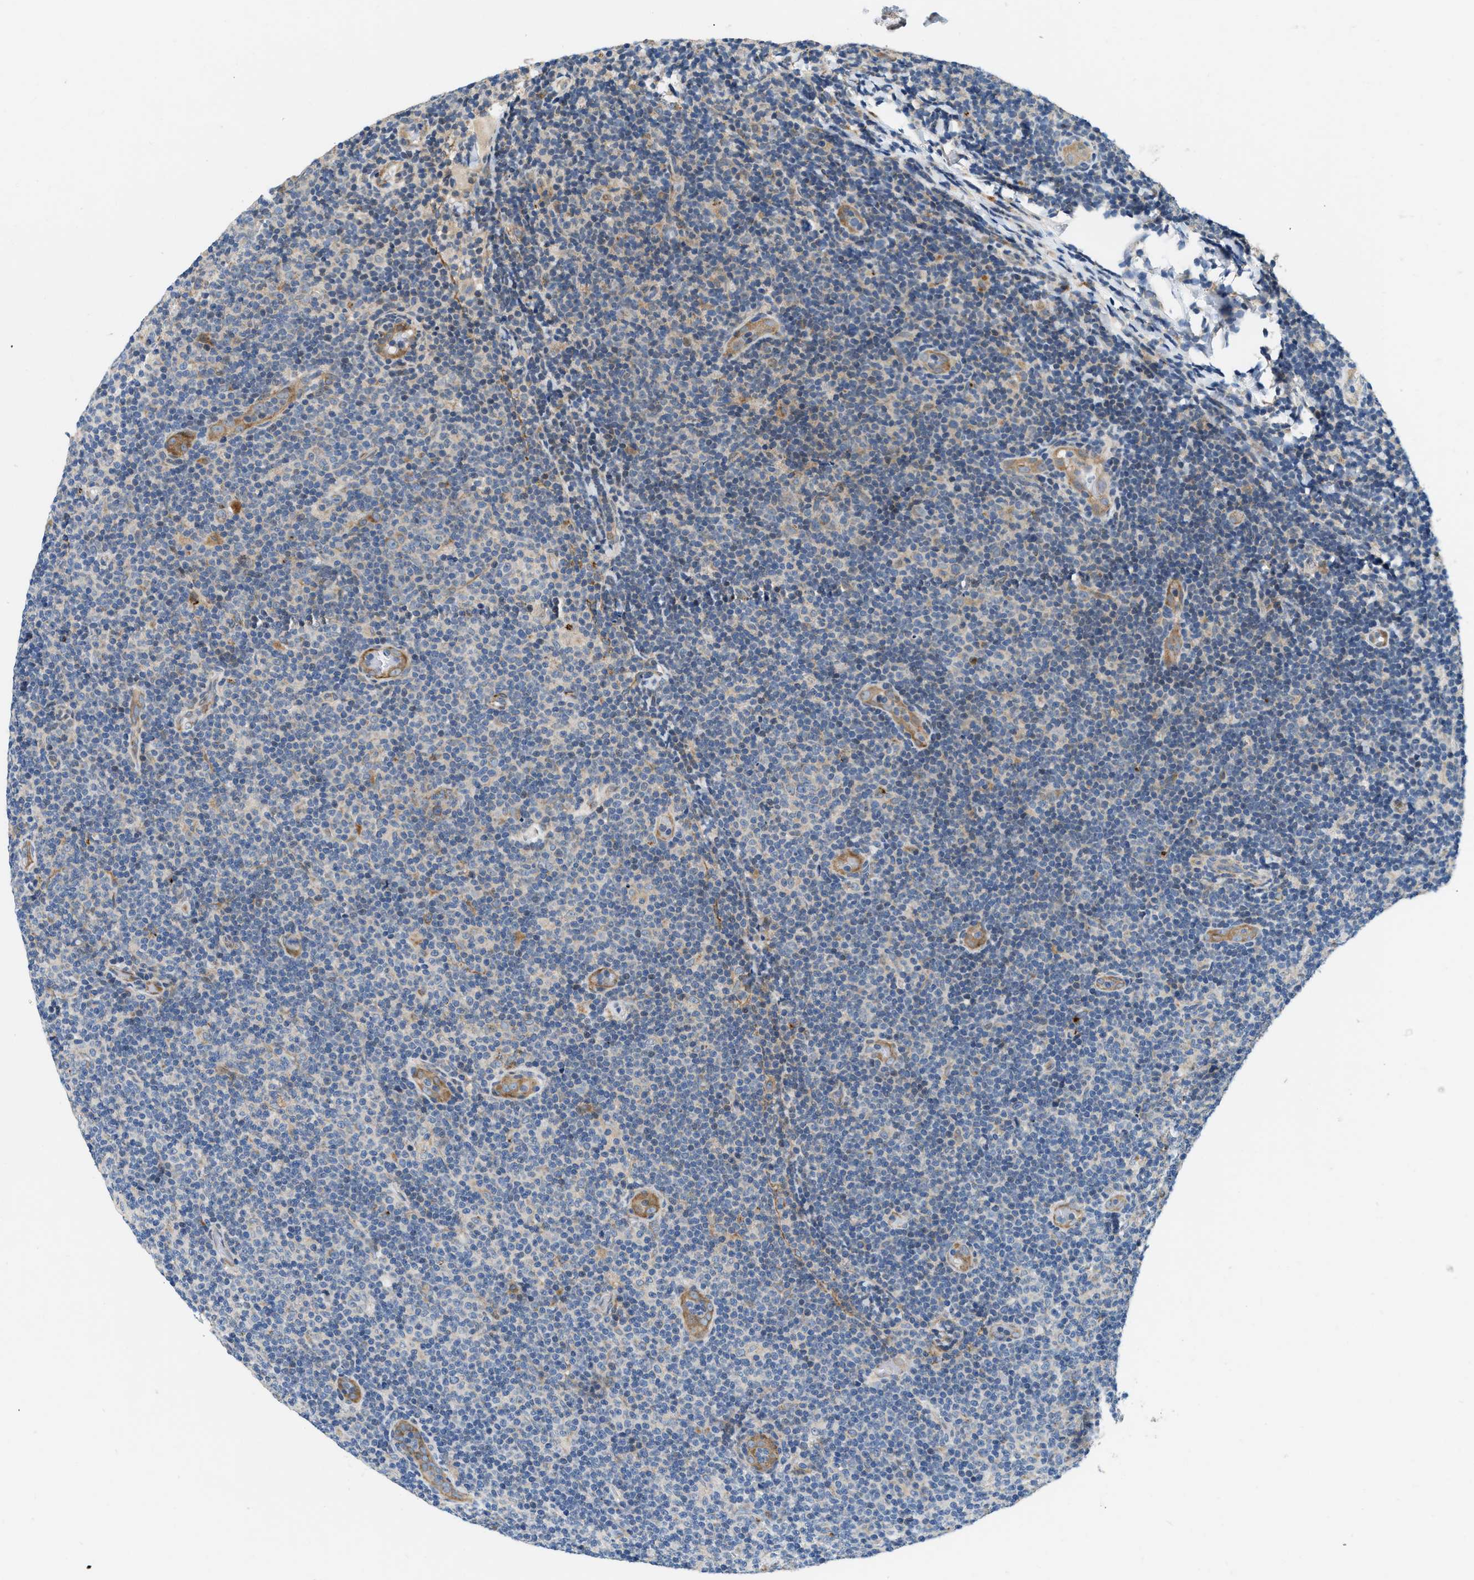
{"staining": {"intensity": "negative", "quantity": "none", "location": "none"}, "tissue": "lymphoma", "cell_type": "Tumor cells", "image_type": "cancer", "snomed": [{"axis": "morphology", "description": "Malignant lymphoma, non-Hodgkin's type, Low grade"}, {"axis": "topography", "description": "Lymph node"}], "caption": "A histopathology image of malignant lymphoma, non-Hodgkin's type (low-grade) stained for a protein shows no brown staining in tumor cells.", "gene": "ZNF599", "patient": {"sex": "male", "age": 83}}